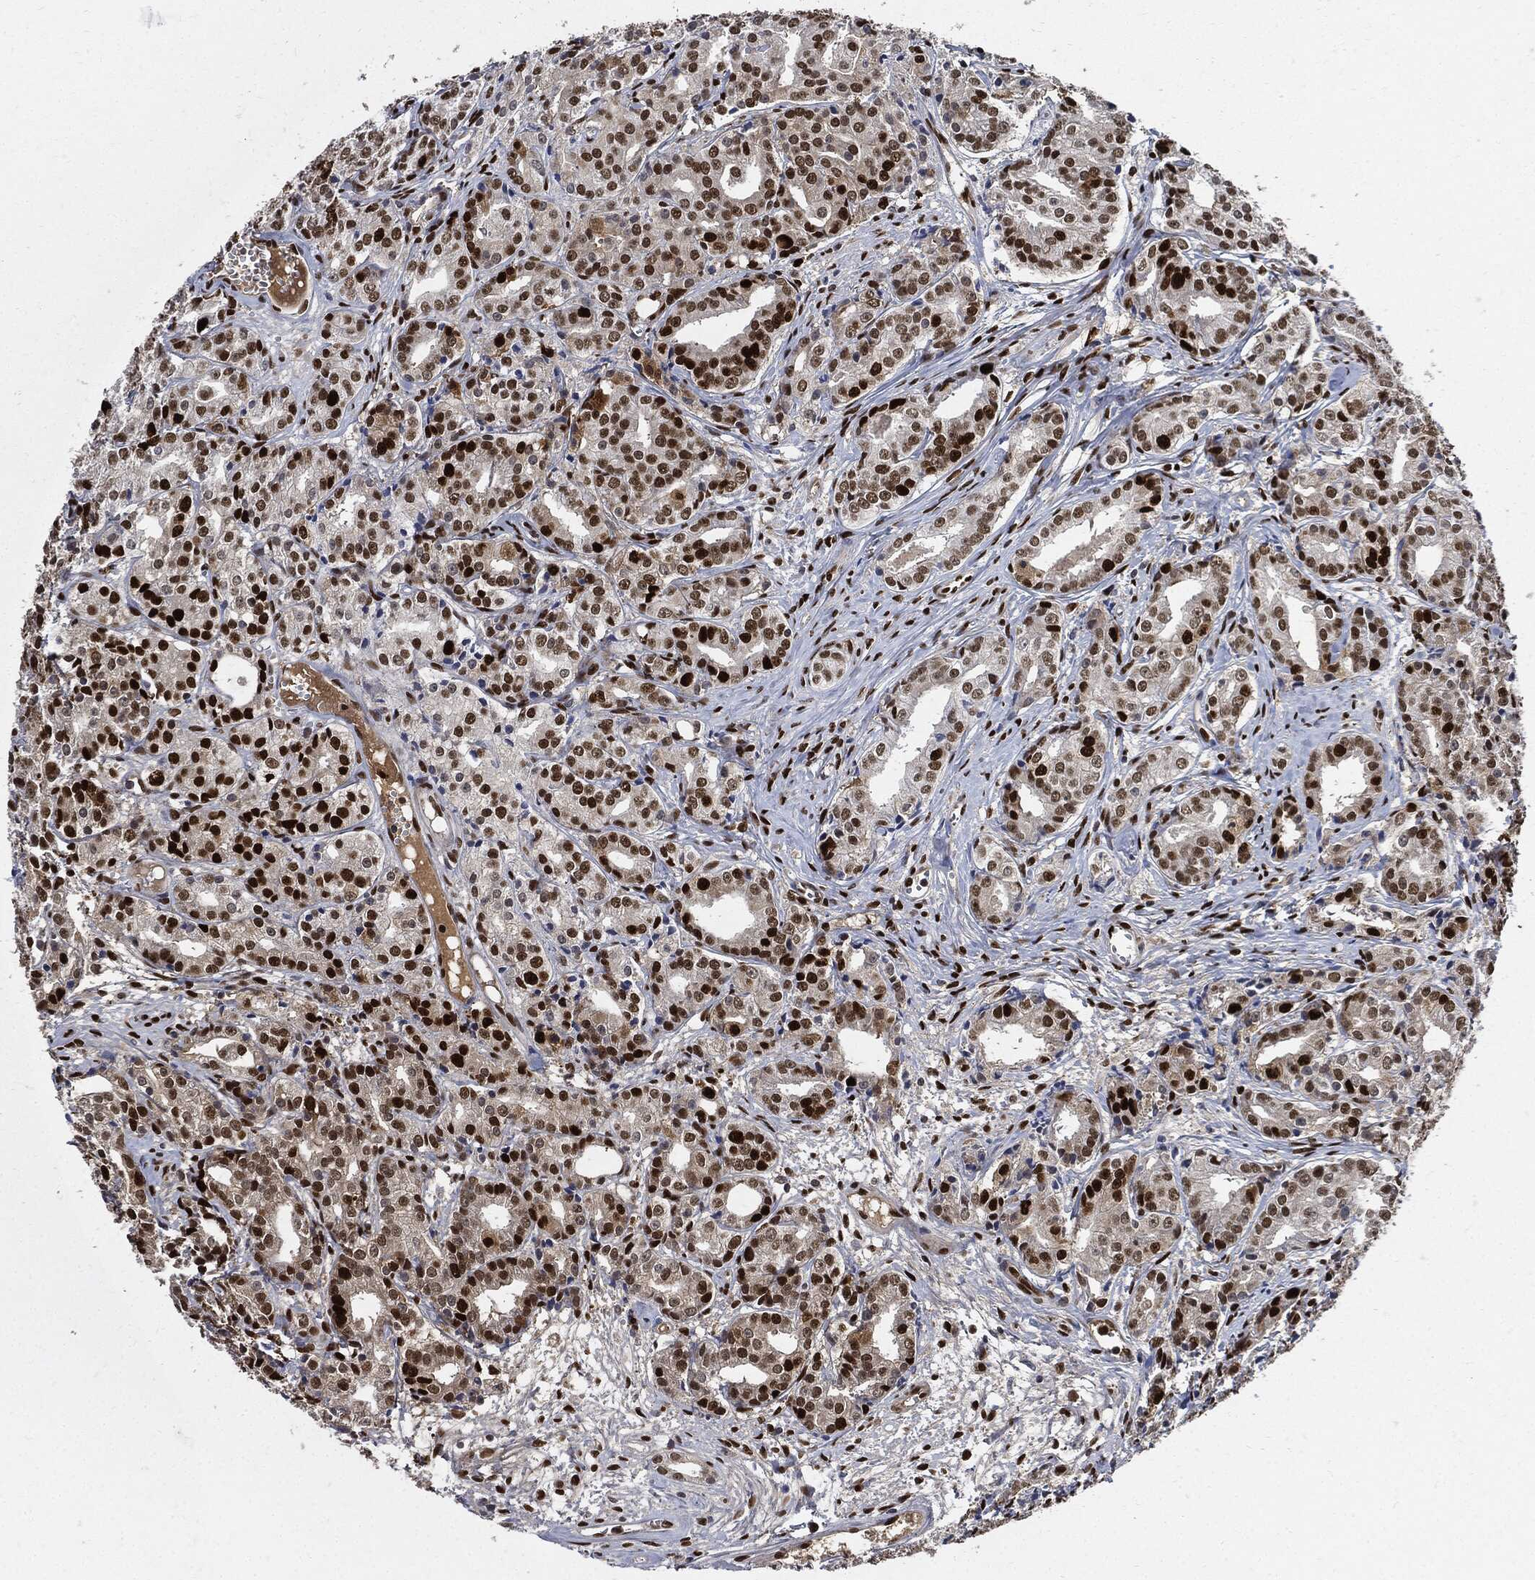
{"staining": {"intensity": "strong", "quantity": ">75%", "location": "nuclear"}, "tissue": "prostate cancer", "cell_type": "Tumor cells", "image_type": "cancer", "snomed": [{"axis": "morphology", "description": "Adenocarcinoma, Medium grade"}, {"axis": "topography", "description": "Prostate"}], "caption": "A brown stain labels strong nuclear staining of a protein in prostate cancer (adenocarcinoma (medium-grade)) tumor cells. (DAB IHC with brightfield microscopy, high magnification).", "gene": "PCNA", "patient": {"sex": "male", "age": 74}}